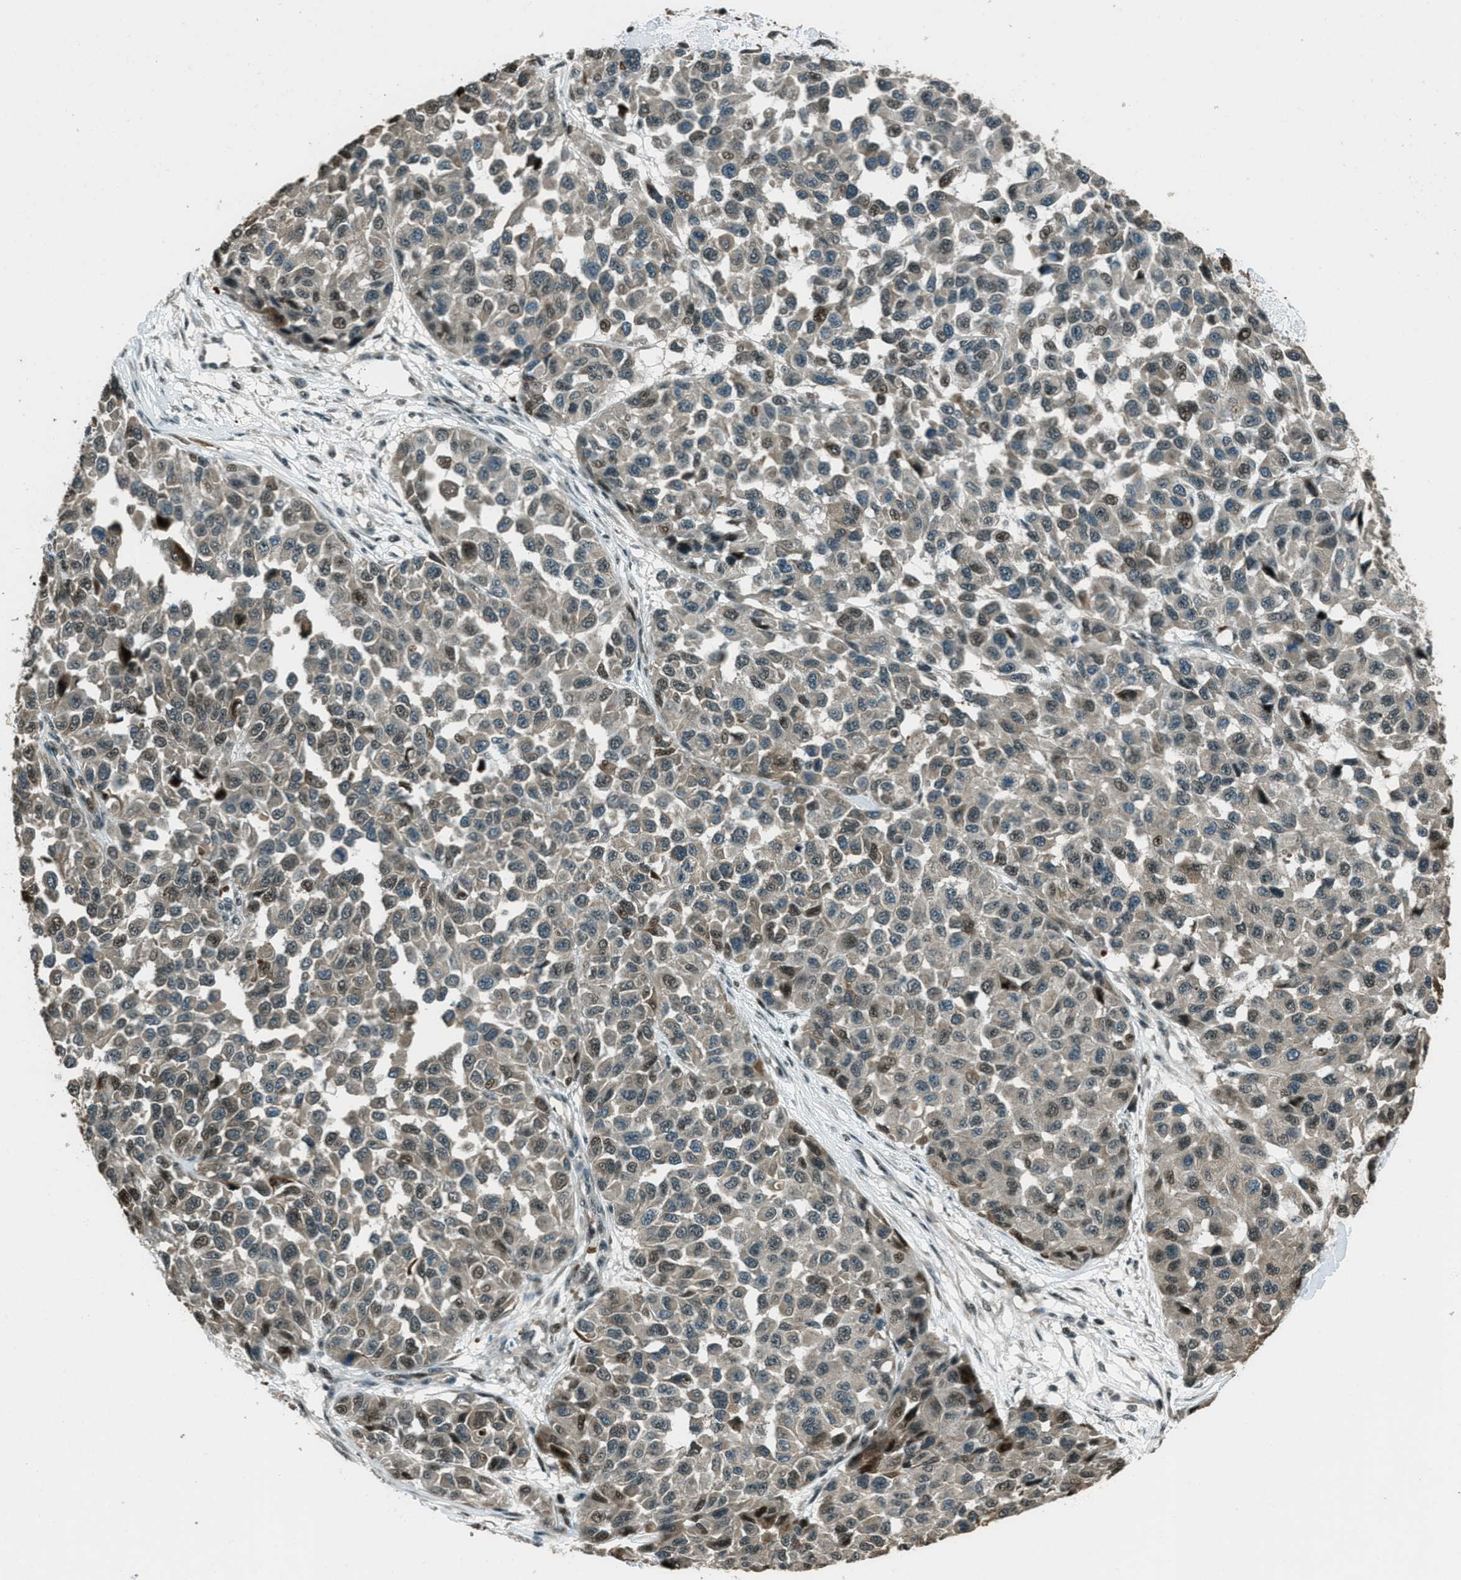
{"staining": {"intensity": "weak", "quantity": "<25%", "location": "nuclear"}, "tissue": "melanoma", "cell_type": "Tumor cells", "image_type": "cancer", "snomed": [{"axis": "morphology", "description": "Normal tissue, NOS"}, {"axis": "morphology", "description": "Malignant melanoma, NOS"}, {"axis": "topography", "description": "Skin"}], "caption": "There is no significant positivity in tumor cells of melanoma. Brightfield microscopy of immunohistochemistry (IHC) stained with DAB (3,3'-diaminobenzidine) (brown) and hematoxylin (blue), captured at high magnification.", "gene": "TARDBP", "patient": {"sex": "male", "age": 62}}